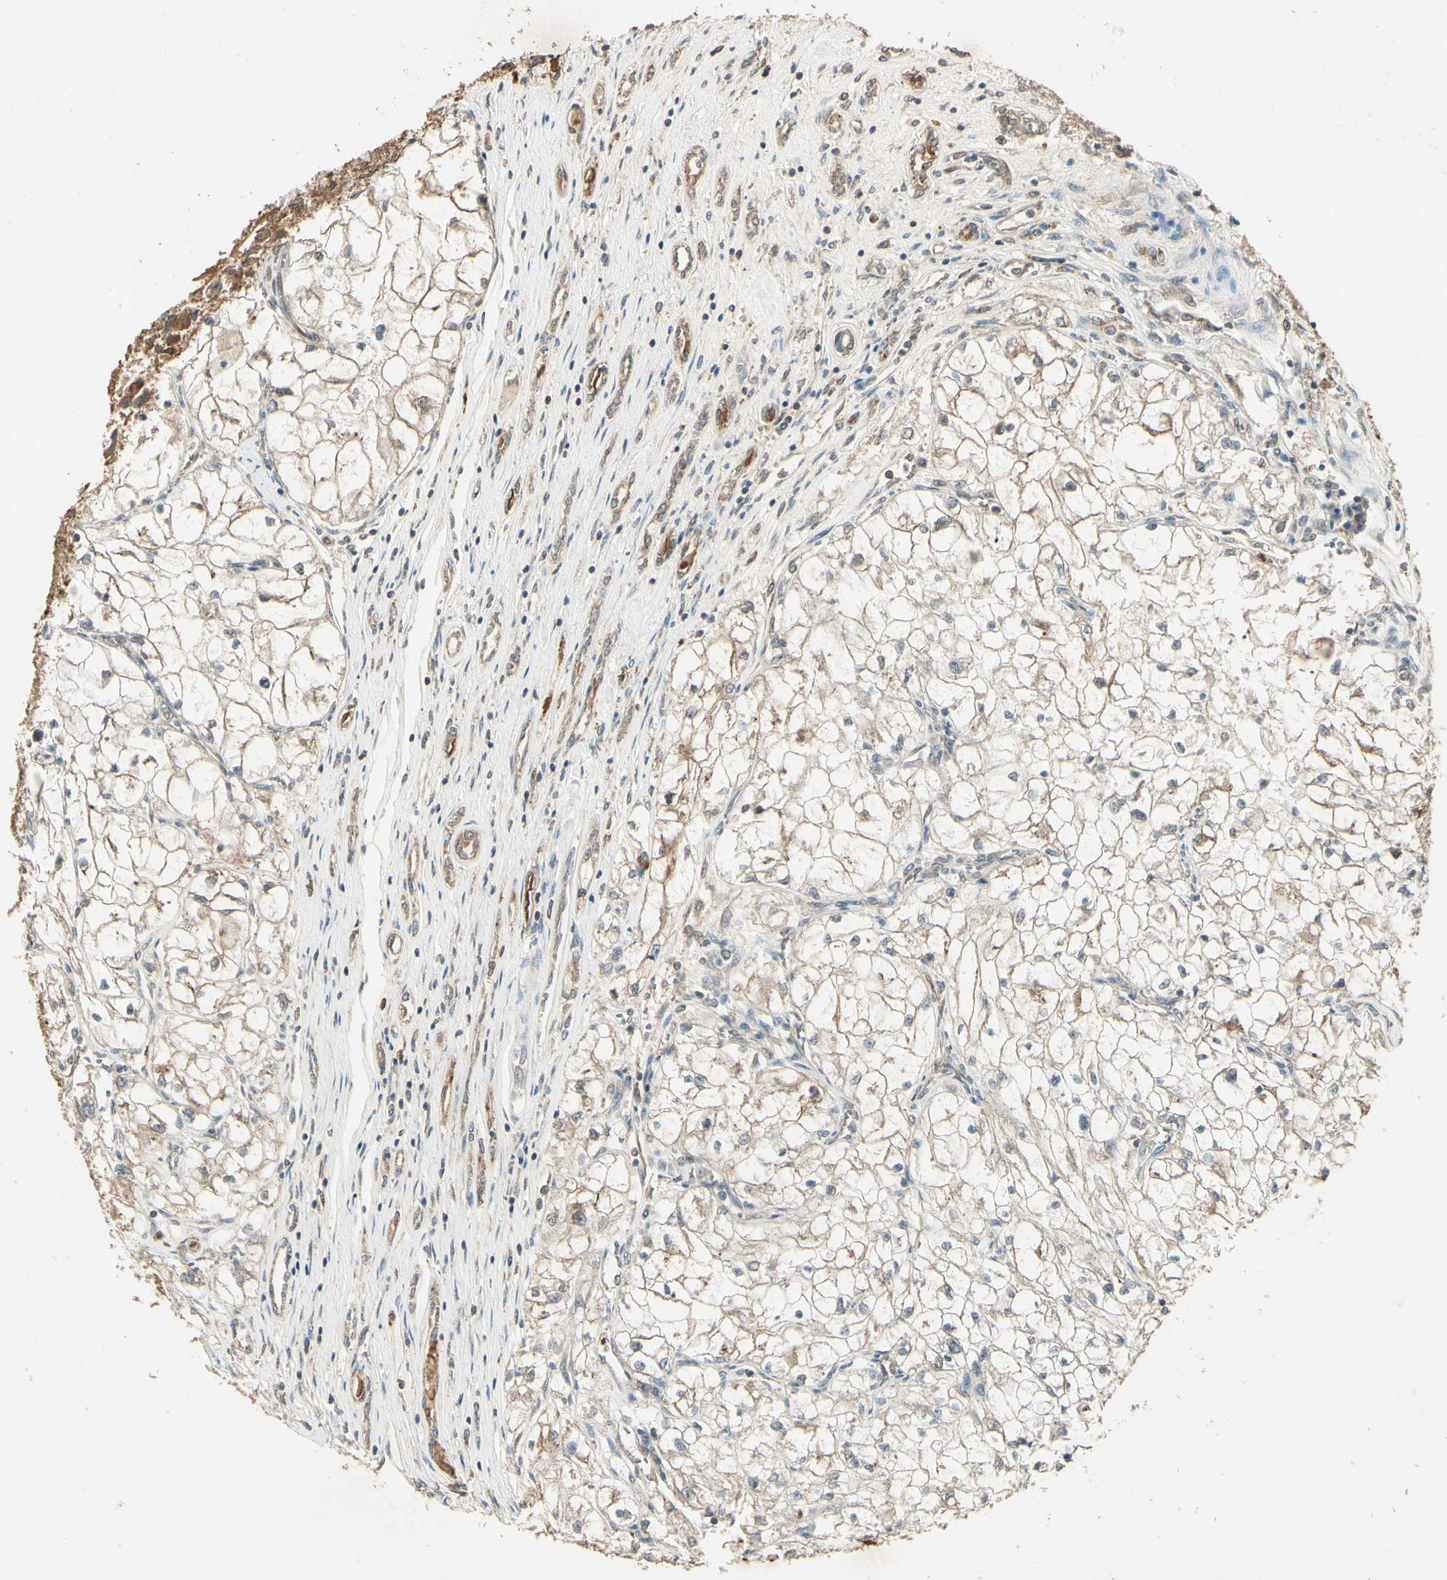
{"staining": {"intensity": "moderate", "quantity": ">75%", "location": "cytoplasmic/membranous"}, "tissue": "renal cancer", "cell_type": "Tumor cells", "image_type": "cancer", "snomed": [{"axis": "morphology", "description": "Adenocarcinoma, NOS"}, {"axis": "topography", "description": "Kidney"}], "caption": "Protein positivity by immunohistochemistry reveals moderate cytoplasmic/membranous positivity in about >75% of tumor cells in renal adenocarcinoma.", "gene": "CCT7", "patient": {"sex": "female", "age": 70}}